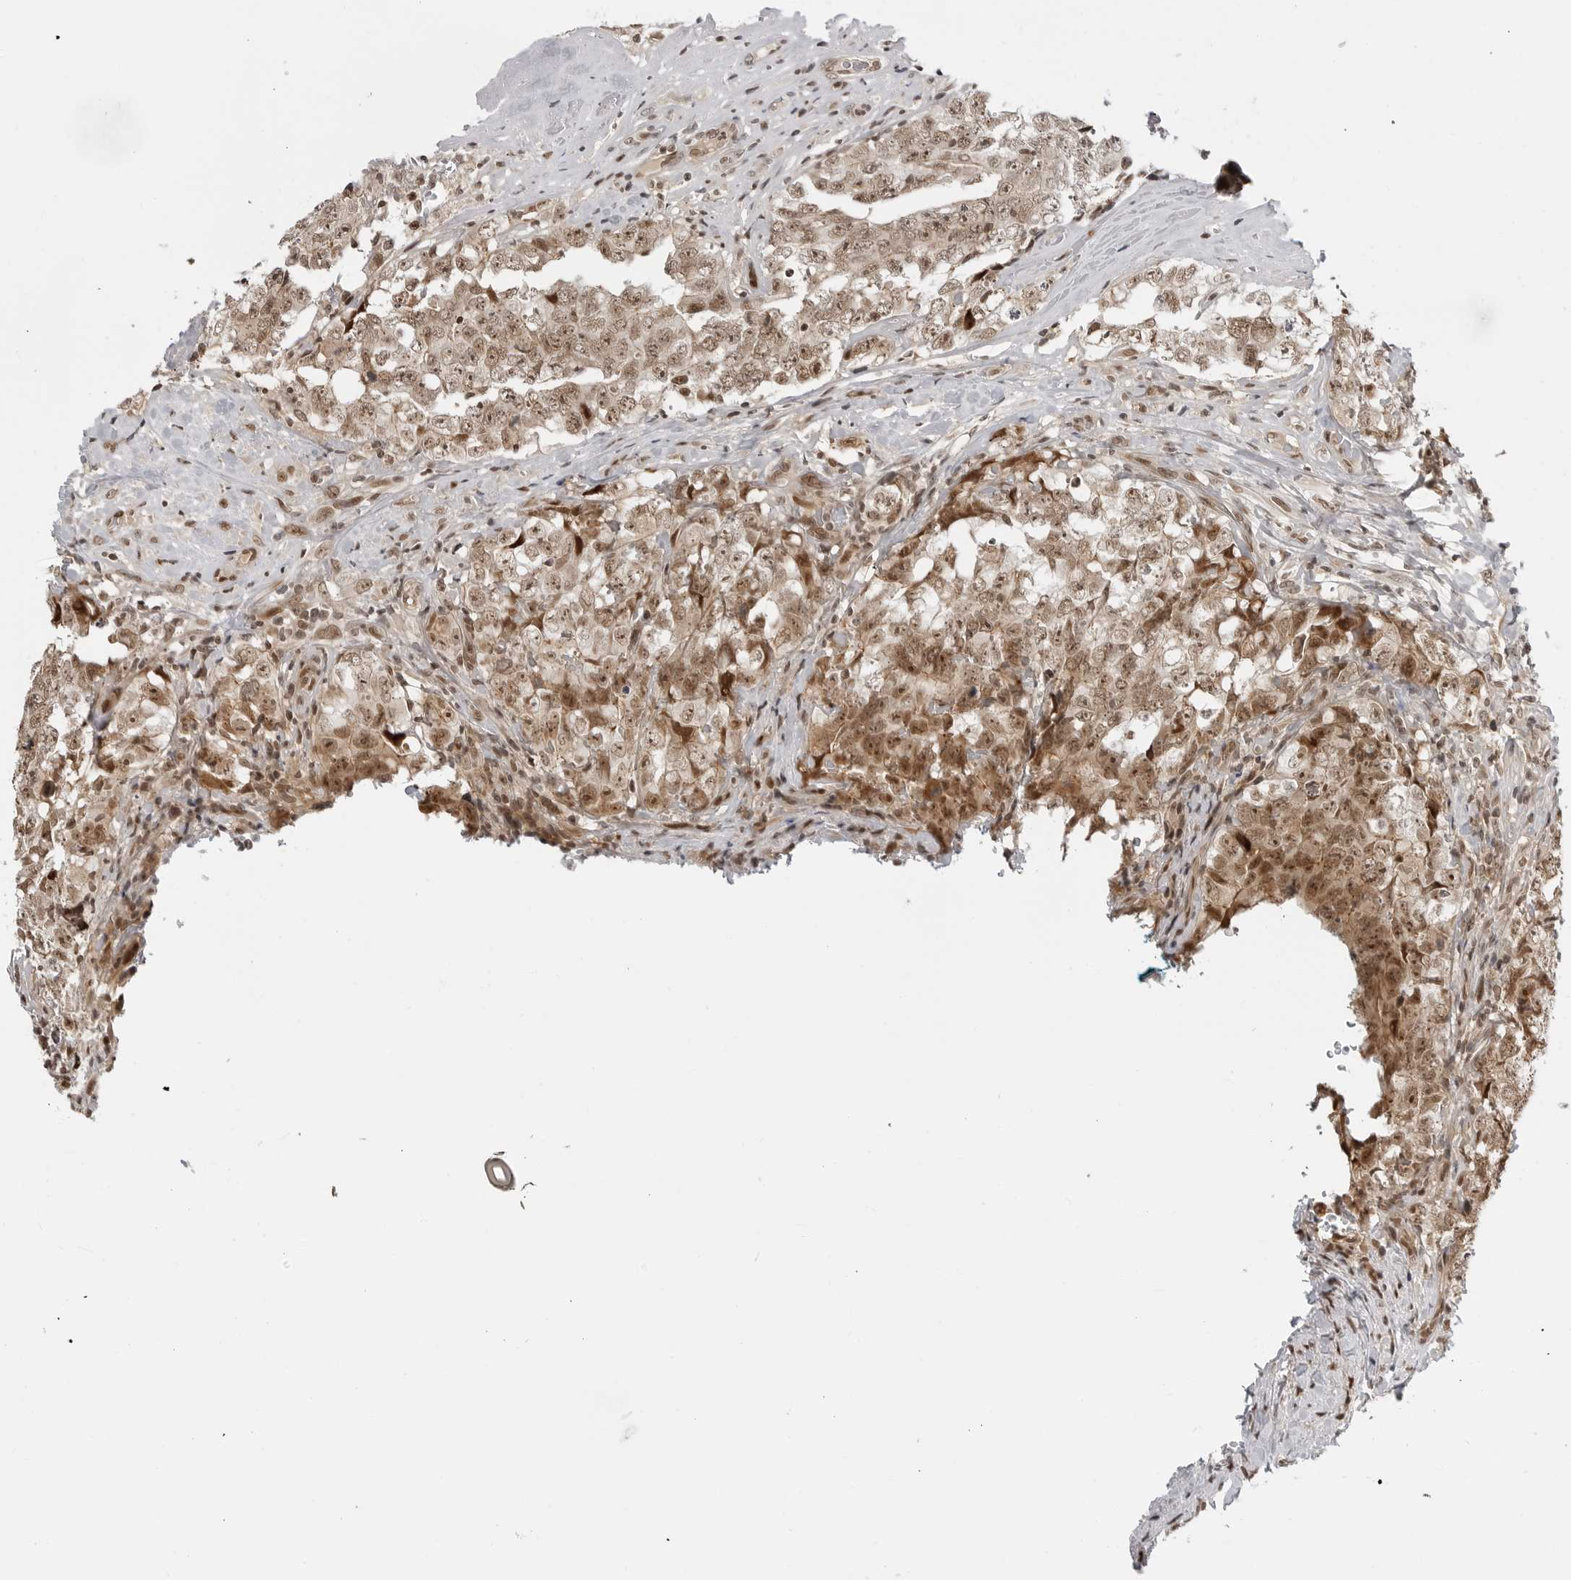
{"staining": {"intensity": "moderate", "quantity": "25%-75%", "location": "cytoplasmic/membranous,nuclear"}, "tissue": "testis cancer", "cell_type": "Tumor cells", "image_type": "cancer", "snomed": [{"axis": "morphology", "description": "Carcinoma, Embryonal, NOS"}, {"axis": "topography", "description": "Testis"}], "caption": "Testis cancer stained for a protein displays moderate cytoplasmic/membranous and nuclear positivity in tumor cells.", "gene": "C8orf33", "patient": {"sex": "male", "age": 26}}